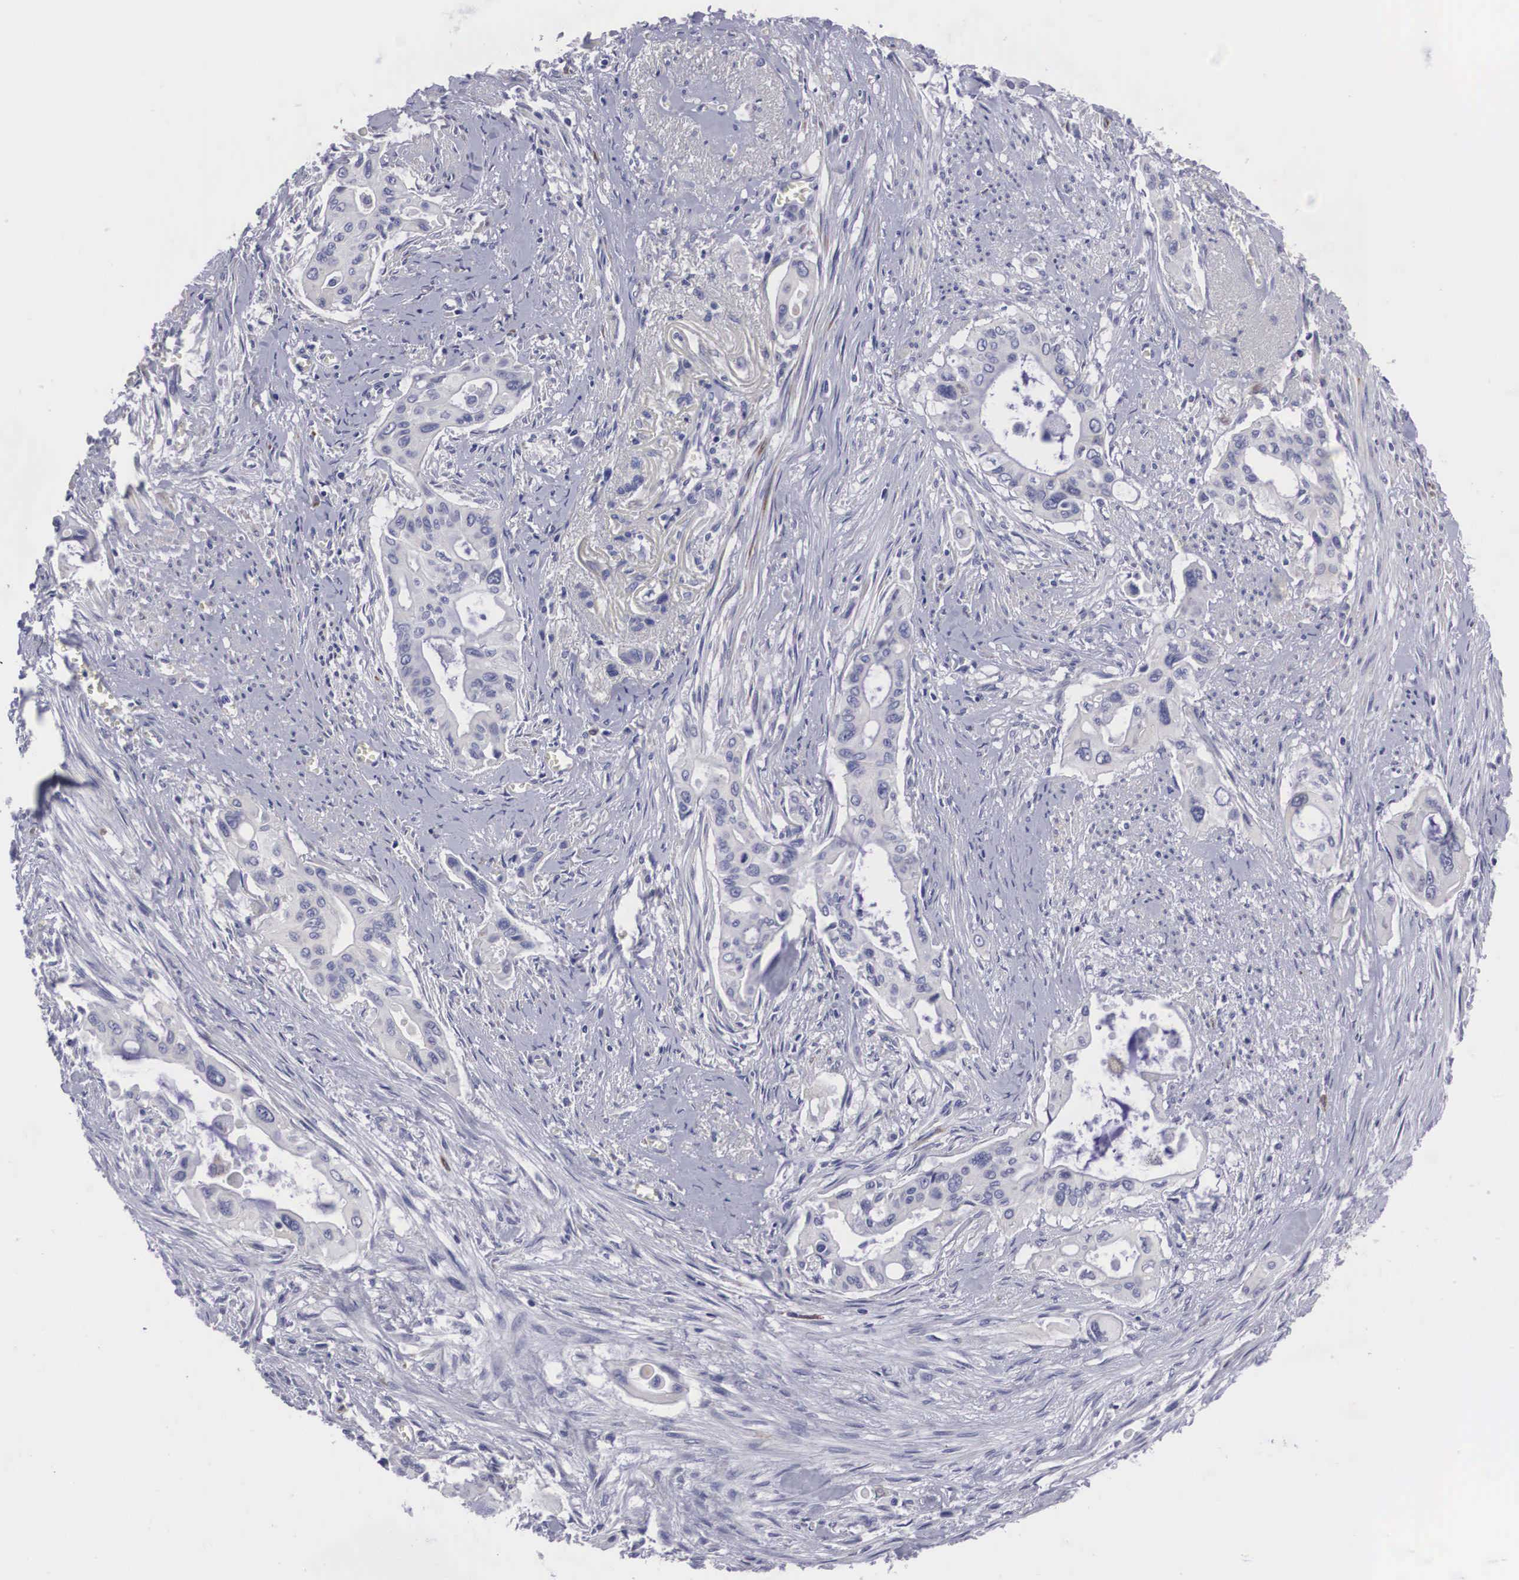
{"staining": {"intensity": "negative", "quantity": "none", "location": "none"}, "tissue": "pancreatic cancer", "cell_type": "Tumor cells", "image_type": "cancer", "snomed": [{"axis": "morphology", "description": "Adenocarcinoma, NOS"}, {"axis": "topography", "description": "Pancreas"}], "caption": "Human adenocarcinoma (pancreatic) stained for a protein using immunohistochemistry exhibits no expression in tumor cells.", "gene": "ARMCX3", "patient": {"sex": "male", "age": 77}}